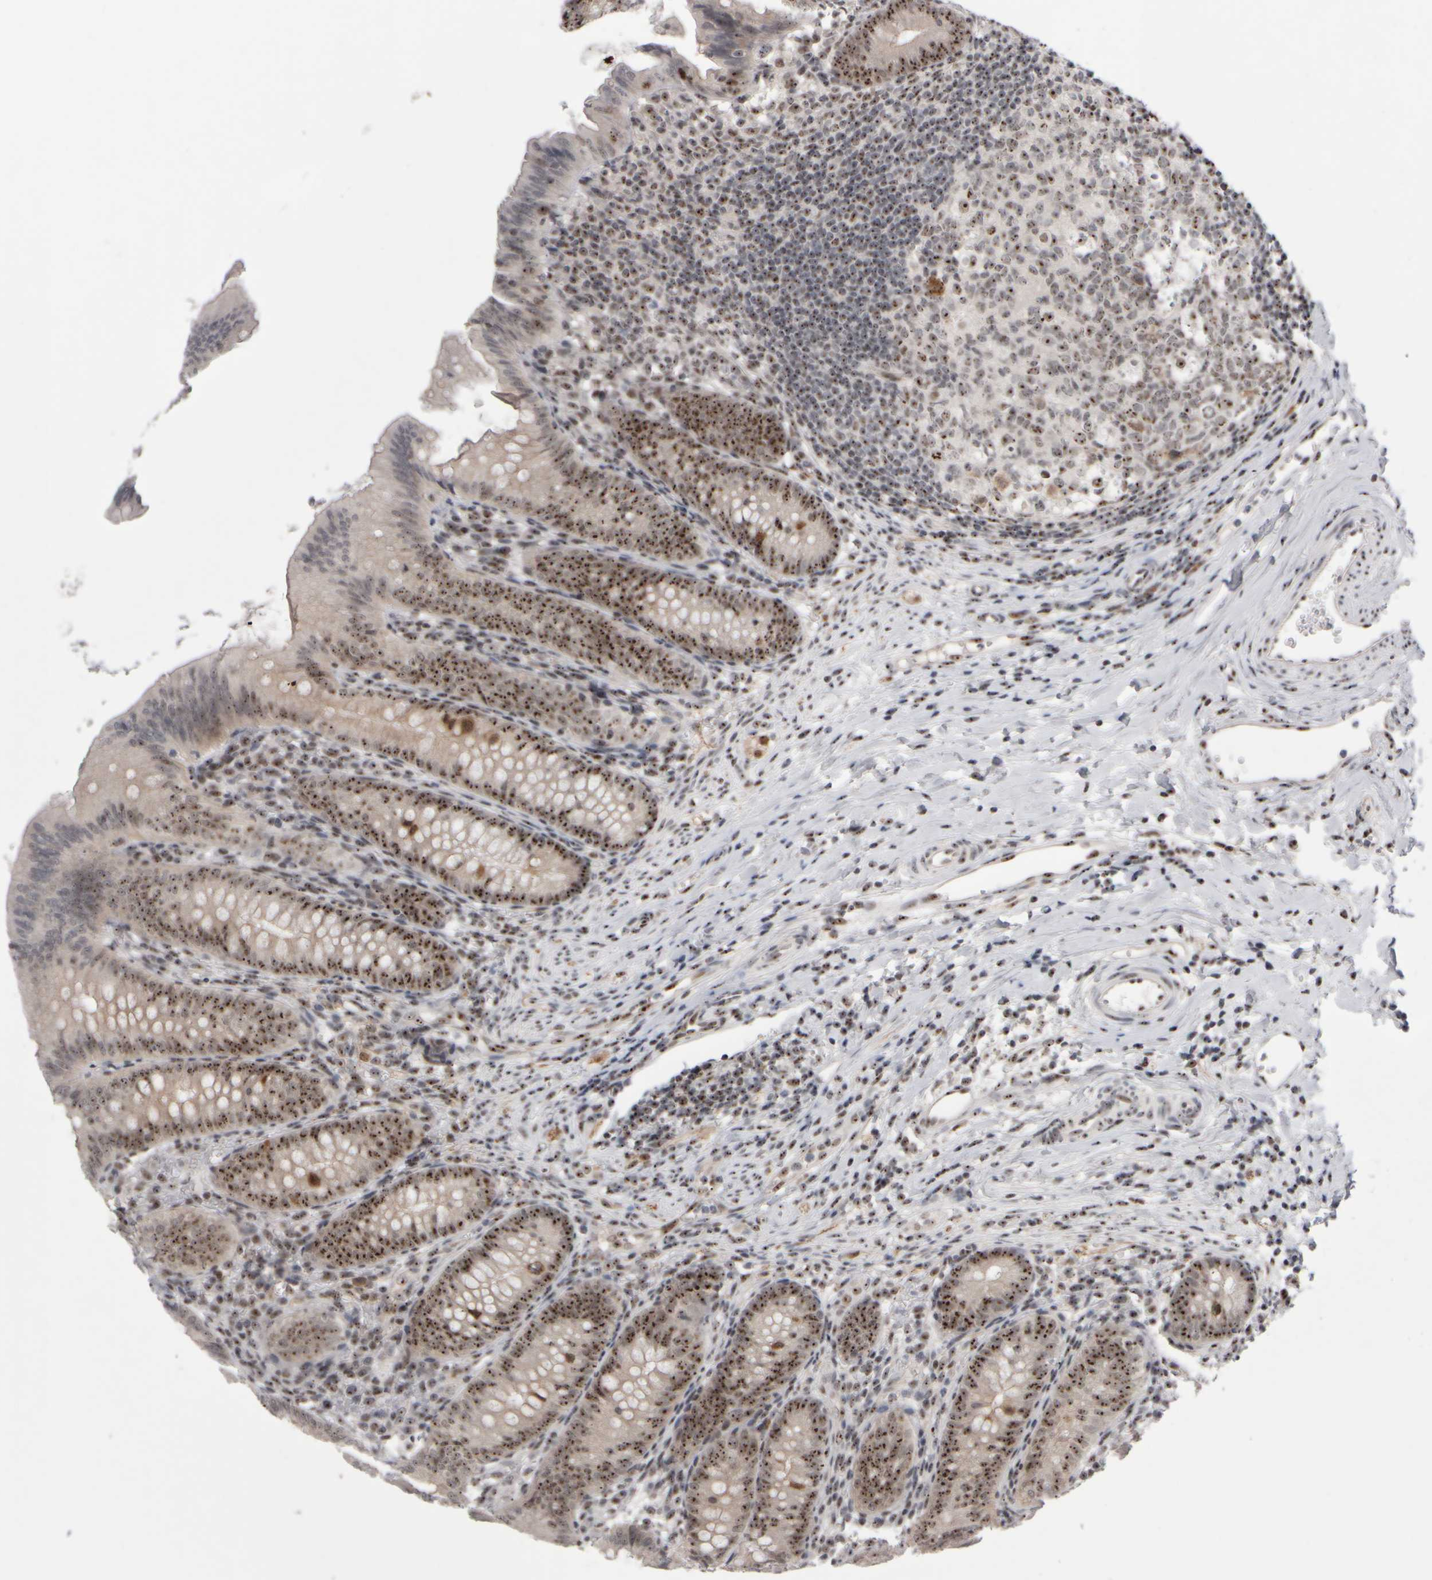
{"staining": {"intensity": "strong", "quantity": ">75%", "location": "nuclear"}, "tissue": "appendix", "cell_type": "Glandular cells", "image_type": "normal", "snomed": [{"axis": "morphology", "description": "Normal tissue, NOS"}, {"axis": "topography", "description": "Appendix"}], "caption": "Strong nuclear expression is present in approximately >75% of glandular cells in normal appendix. The staining was performed using DAB (3,3'-diaminobenzidine) to visualize the protein expression in brown, while the nuclei were stained in blue with hematoxylin (Magnification: 20x).", "gene": "SURF6", "patient": {"sex": "male", "age": 1}}